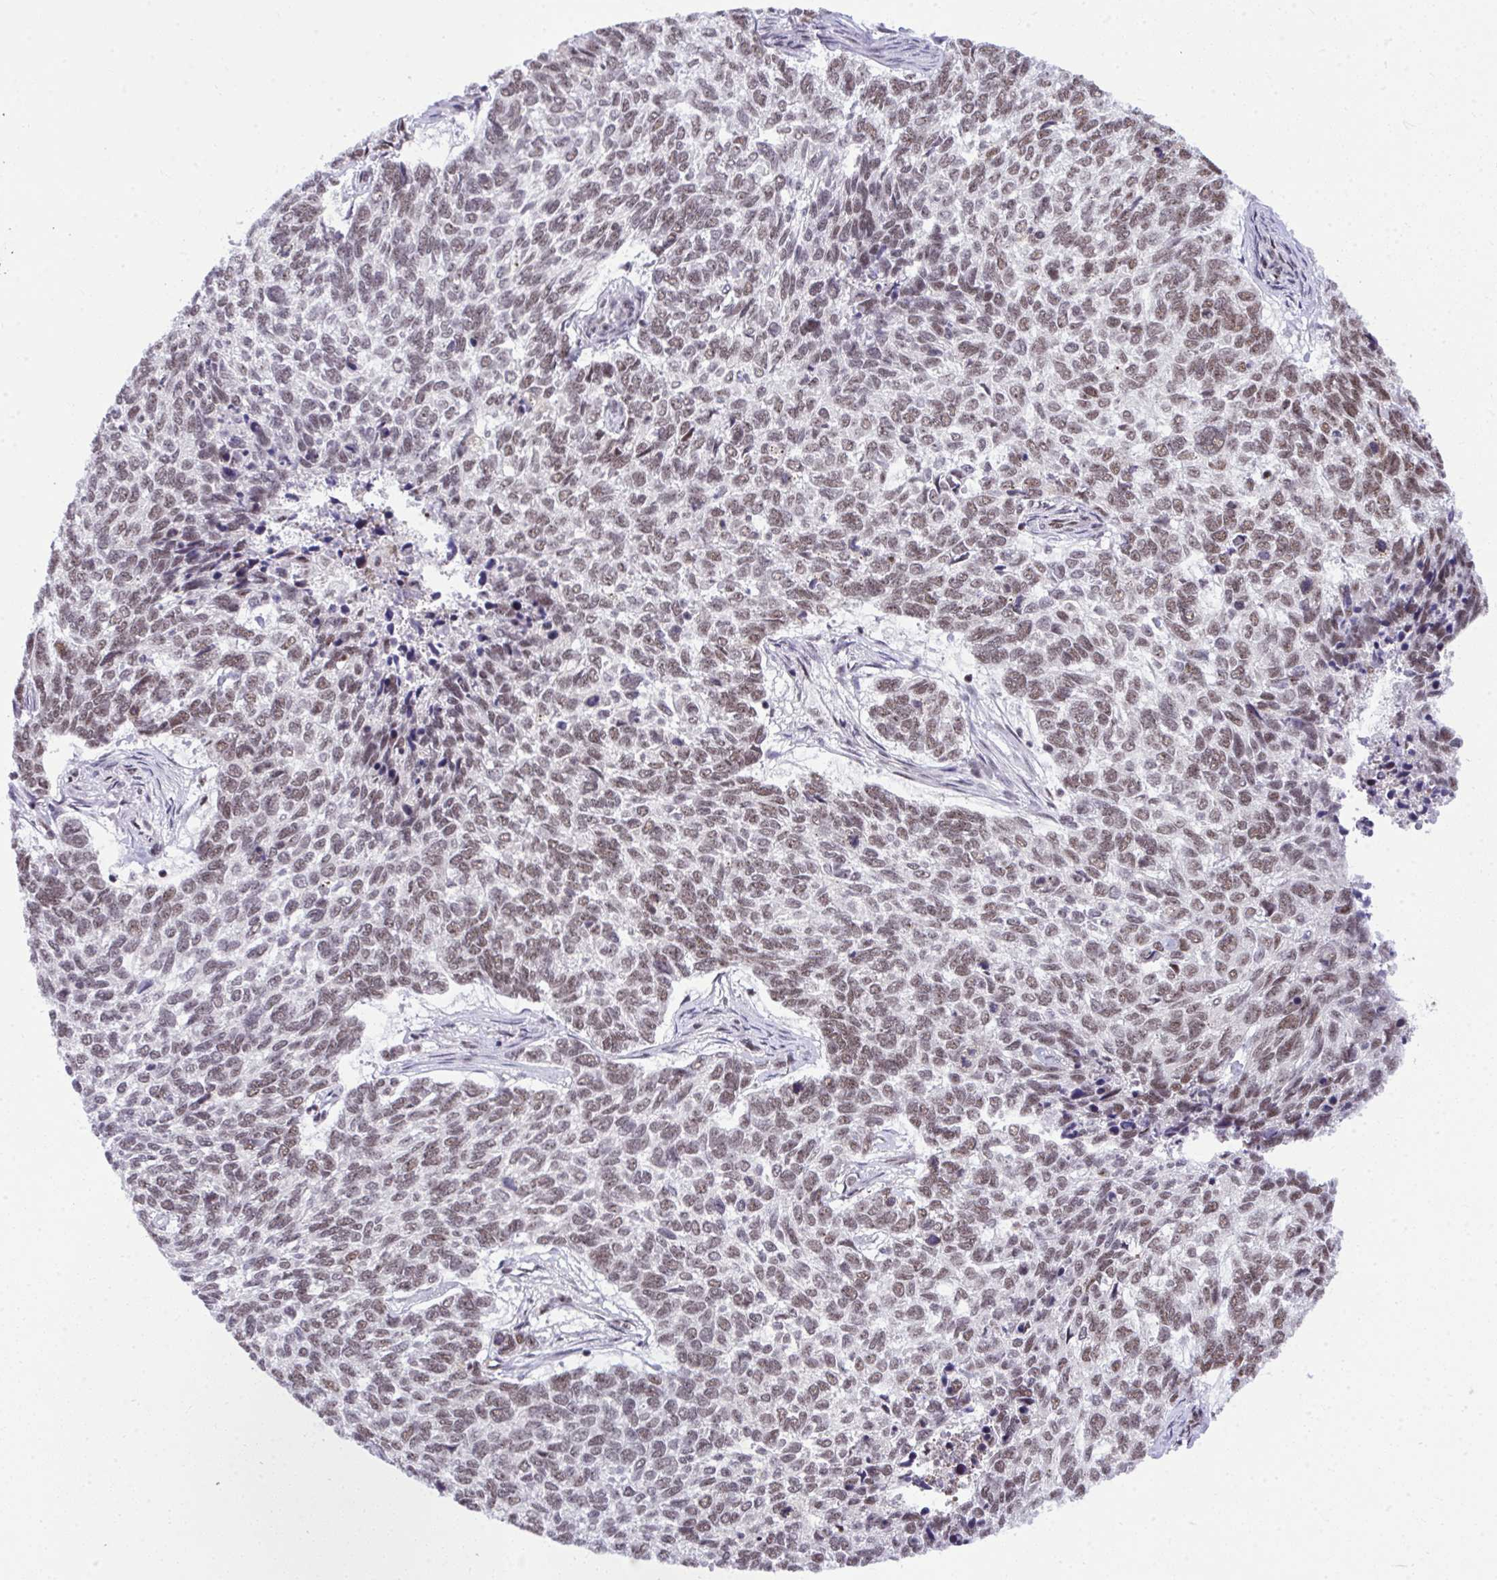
{"staining": {"intensity": "weak", "quantity": "25%-75%", "location": "nuclear"}, "tissue": "skin cancer", "cell_type": "Tumor cells", "image_type": "cancer", "snomed": [{"axis": "morphology", "description": "Basal cell carcinoma"}, {"axis": "topography", "description": "Skin"}], "caption": "The histopathology image shows a brown stain indicating the presence of a protein in the nuclear of tumor cells in skin cancer.", "gene": "PRPF19", "patient": {"sex": "female", "age": 65}}